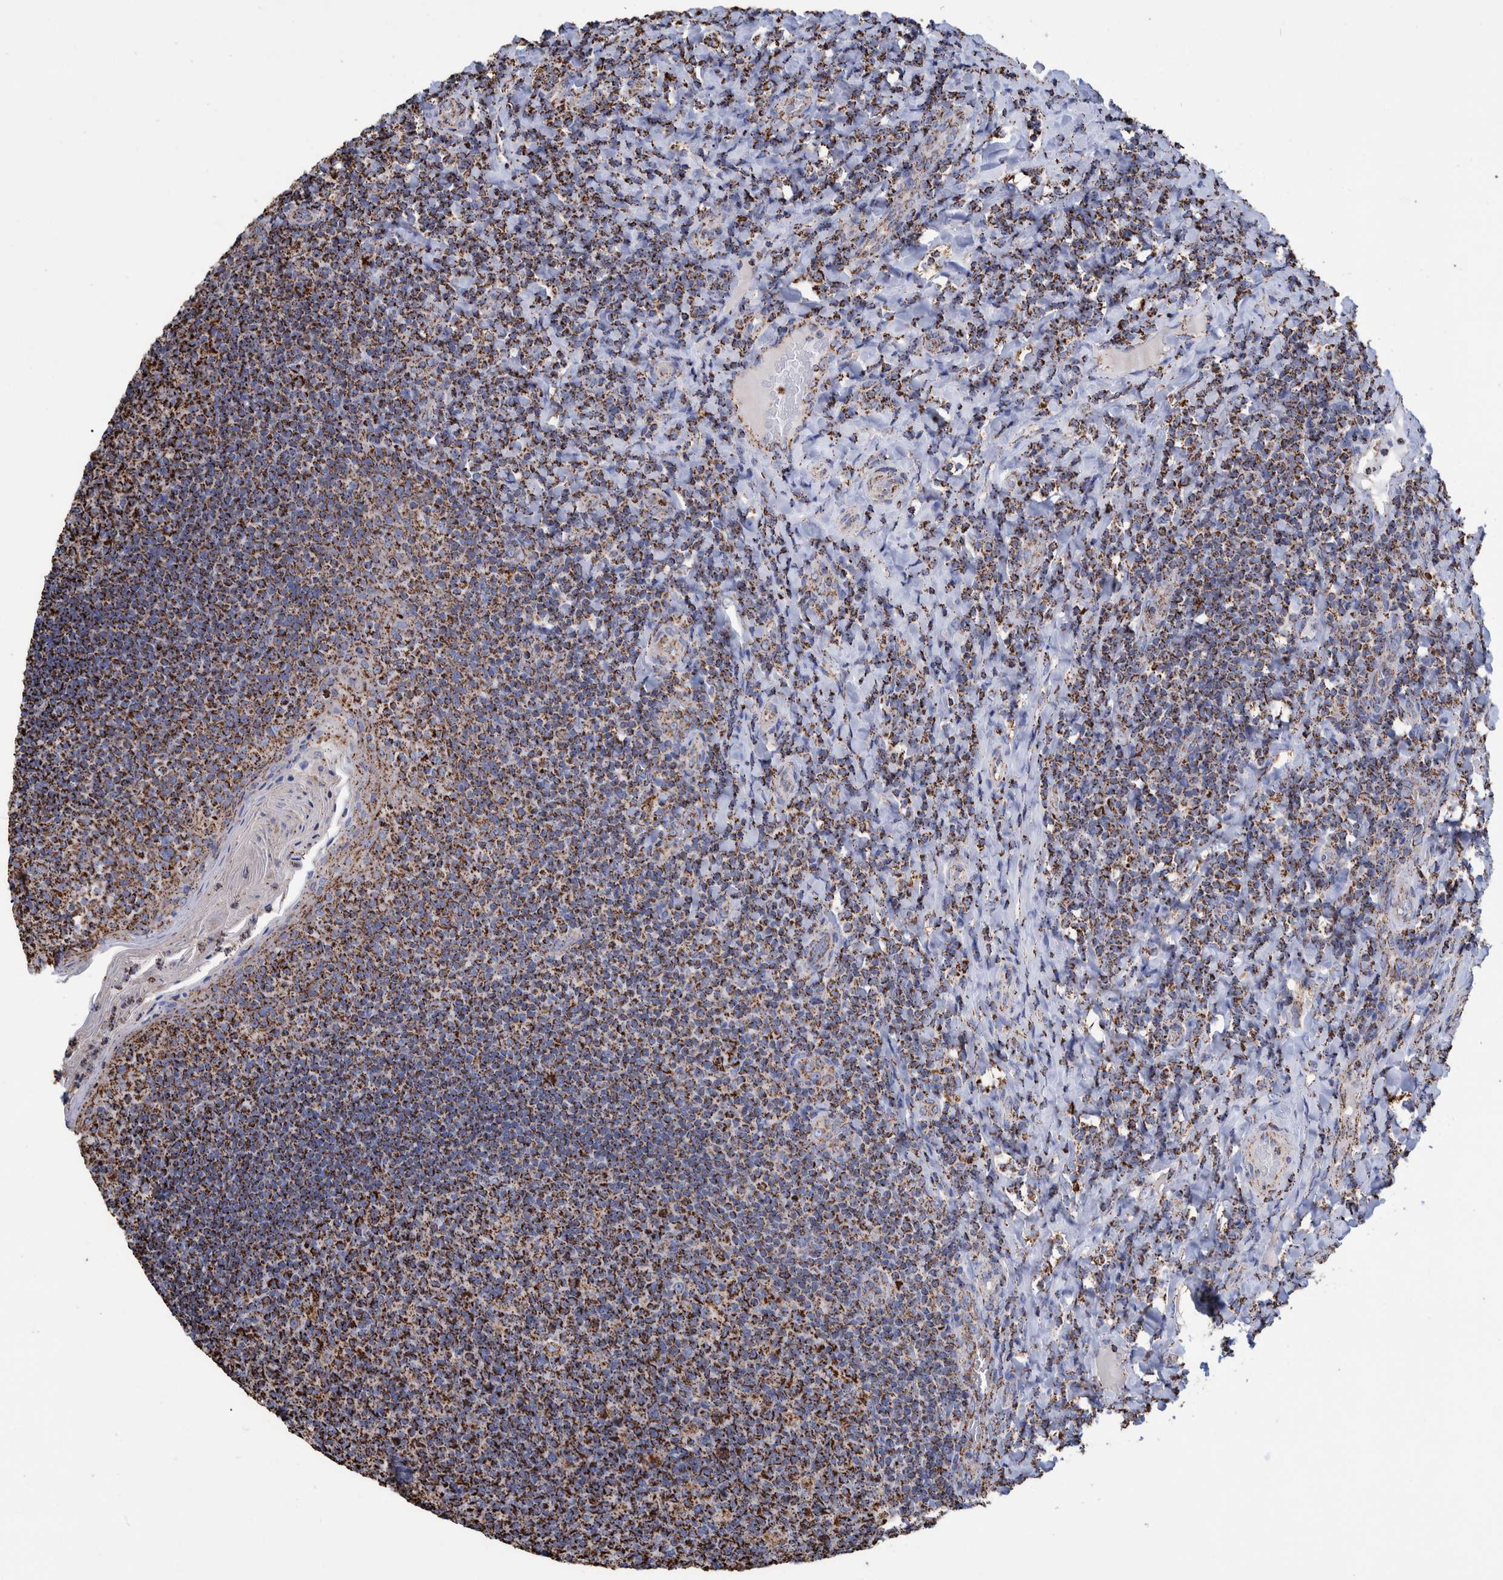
{"staining": {"intensity": "strong", "quantity": ">75%", "location": "cytoplasmic/membranous"}, "tissue": "tonsil", "cell_type": "Germinal center cells", "image_type": "normal", "snomed": [{"axis": "morphology", "description": "Normal tissue, NOS"}, {"axis": "topography", "description": "Tonsil"}], "caption": "Strong cytoplasmic/membranous protein positivity is present in about >75% of germinal center cells in tonsil.", "gene": "VPS26C", "patient": {"sex": "male", "age": 17}}